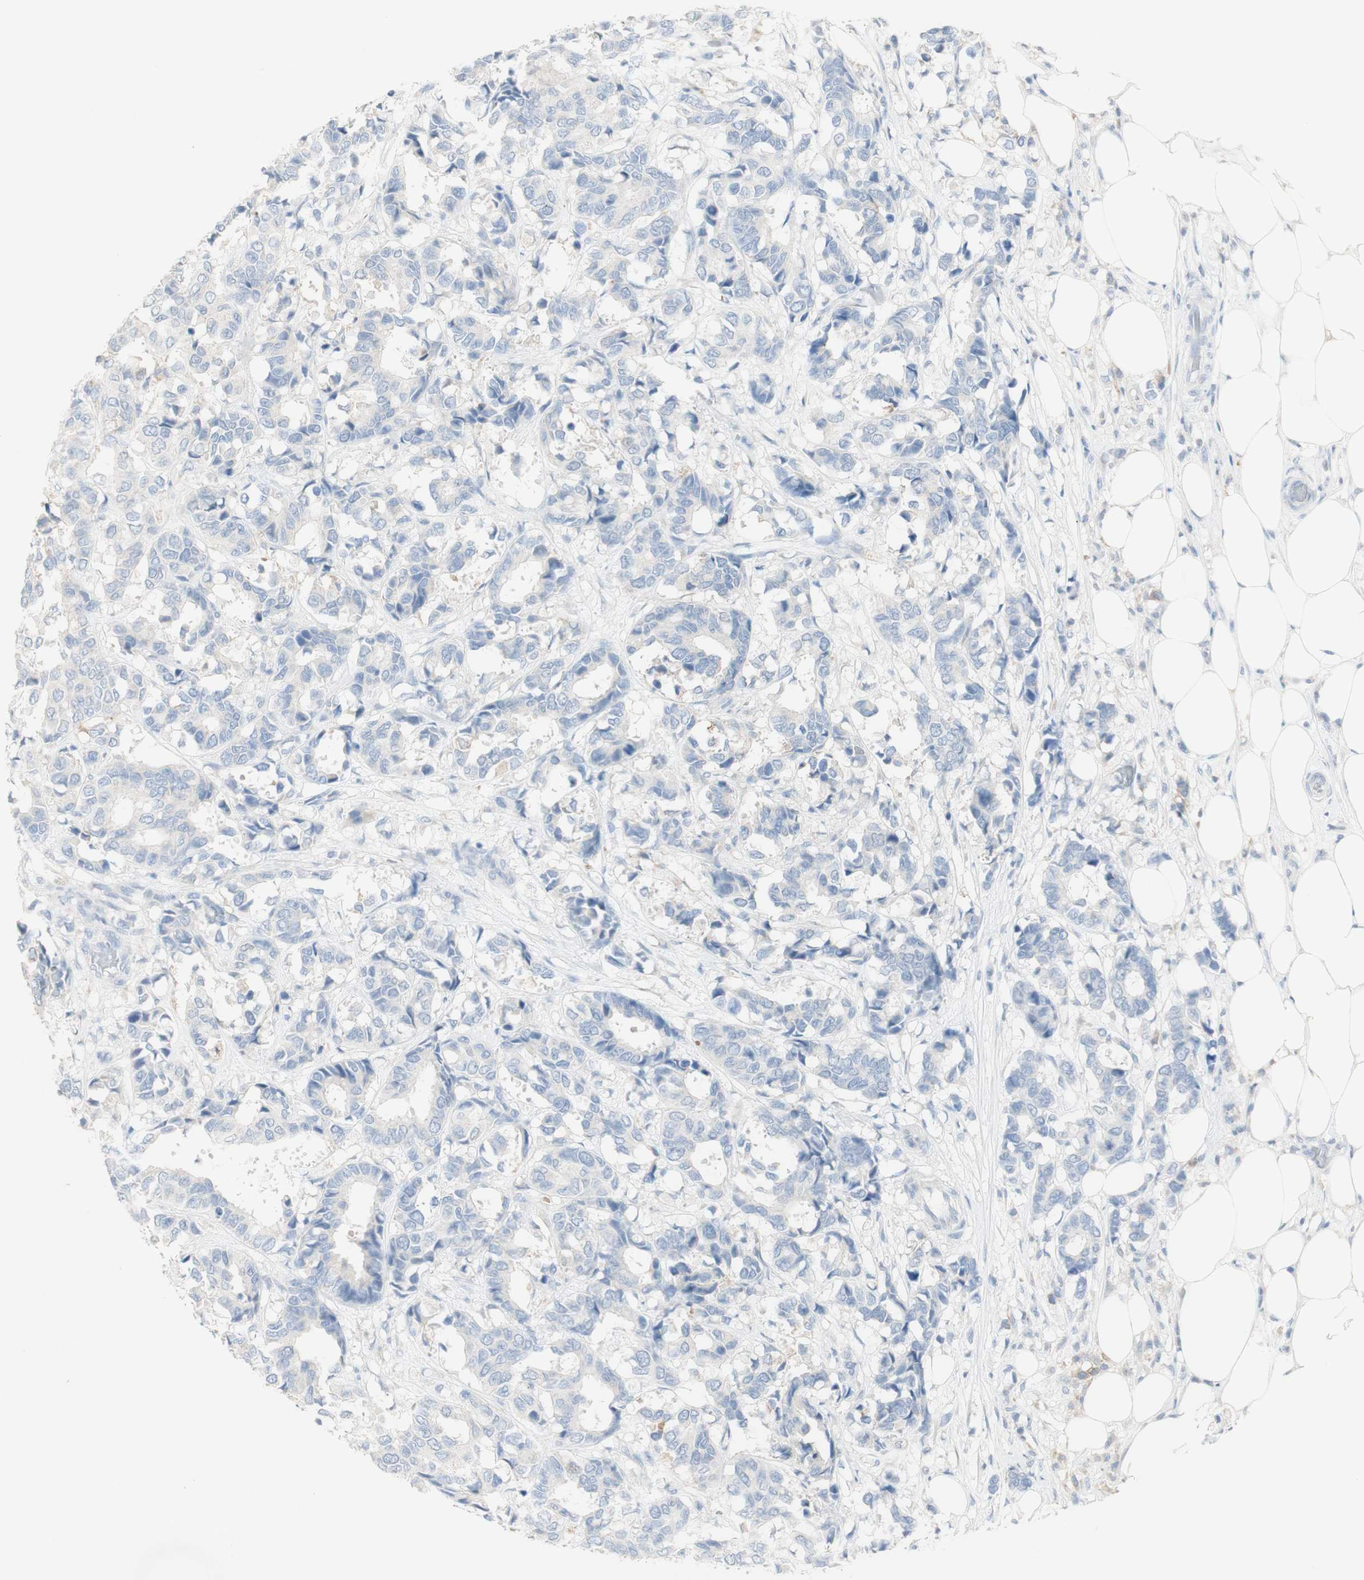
{"staining": {"intensity": "negative", "quantity": "none", "location": "none"}, "tissue": "breast cancer", "cell_type": "Tumor cells", "image_type": "cancer", "snomed": [{"axis": "morphology", "description": "Duct carcinoma"}, {"axis": "topography", "description": "Breast"}], "caption": "The micrograph reveals no significant positivity in tumor cells of breast cancer (intraductal carcinoma).", "gene": "ART3", "patient": {"sex": "female", "age": 87}}